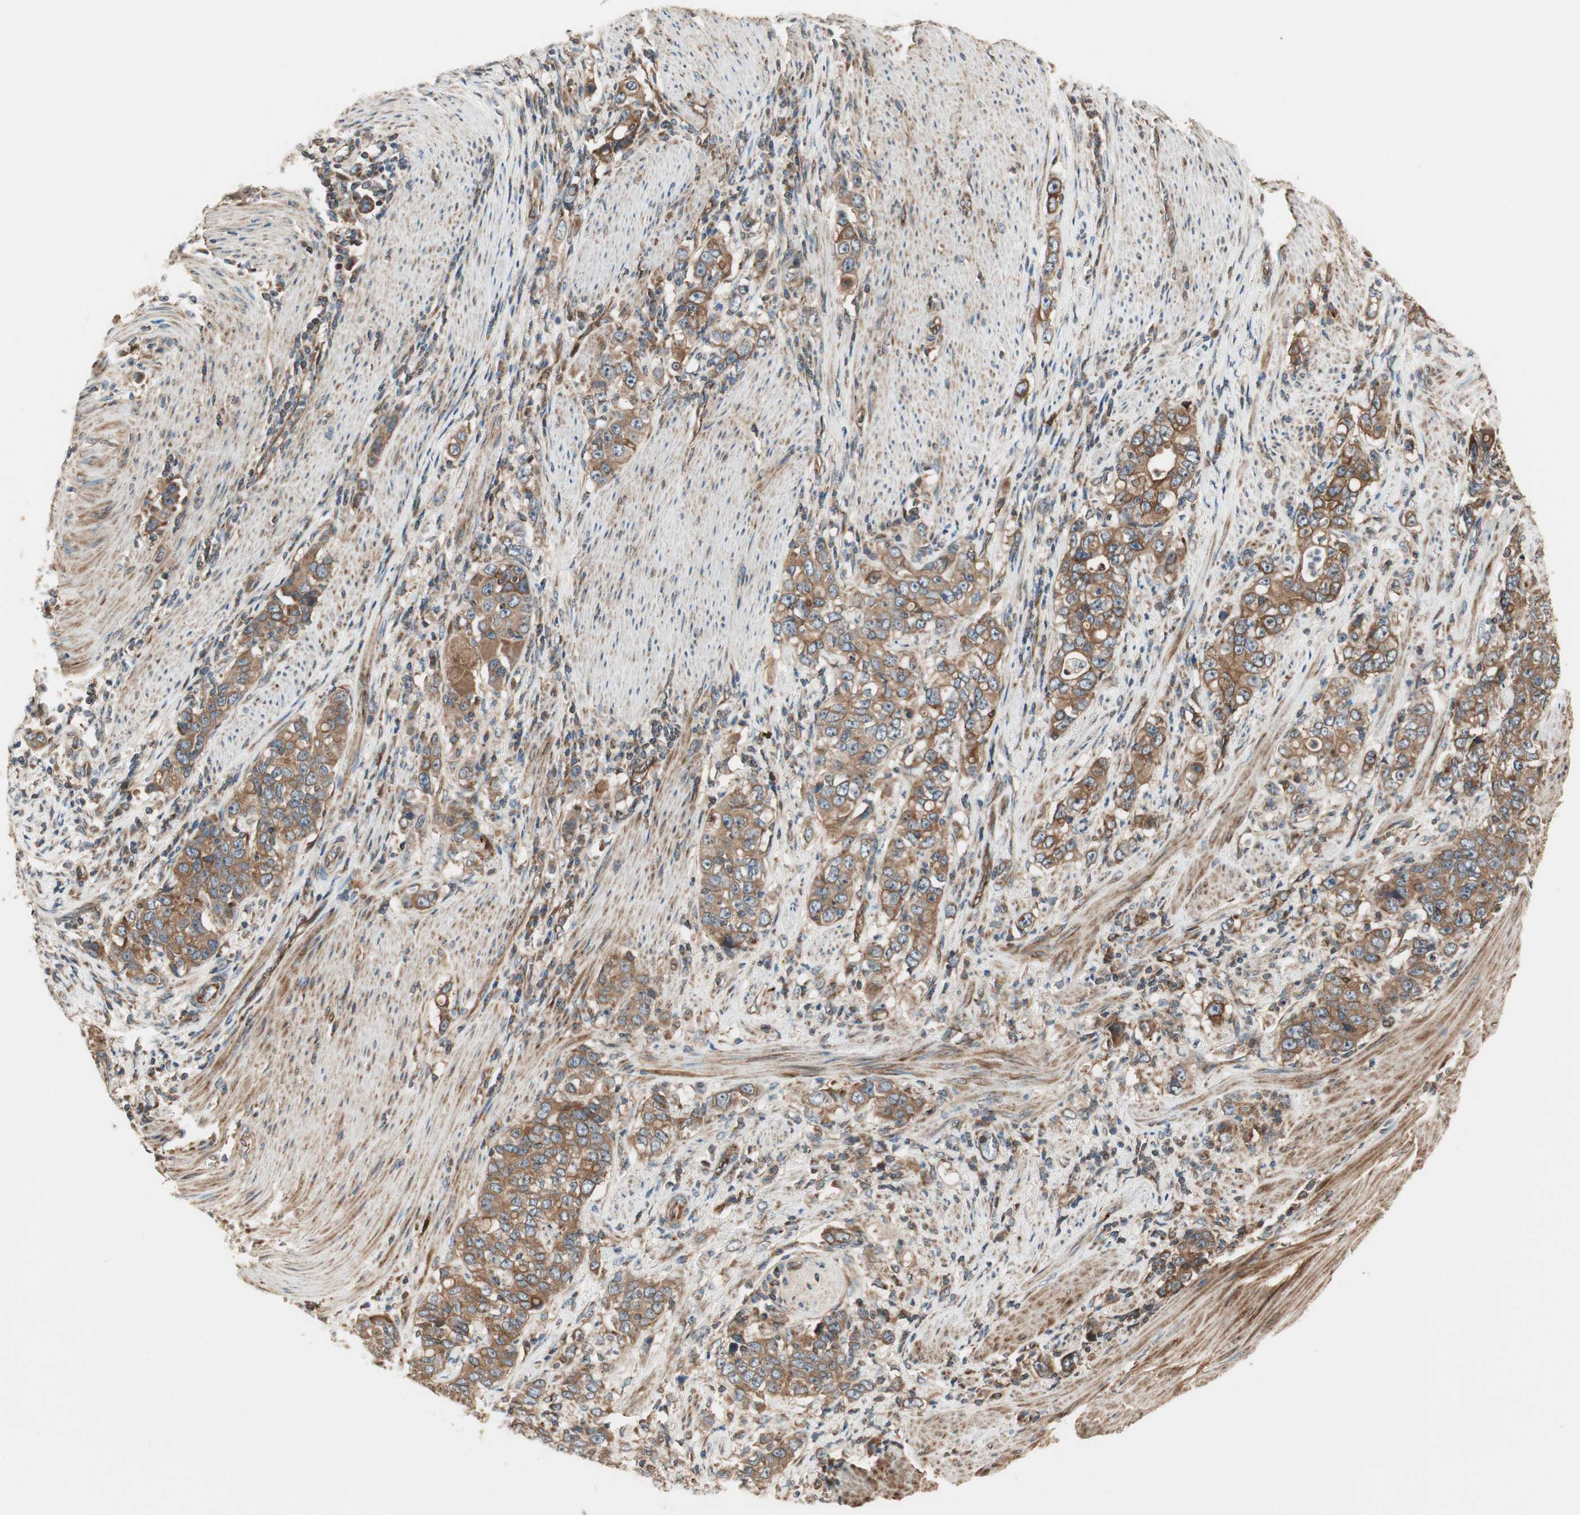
{"staining": {"intensity": "moderate", "quantity": ">75%", "location": "cytoplasmic/membranous"}, "tissue": "stomach cancer", "cell_type": "Tumor cells", "image_type": "cancer", "snomed": [{"axis": "morphology", "description": "Adenocarcinoma, NOS"}, {"axis": "topography", "description": "Stomach, lower"}], "caption": "Approximately >75% of tumor cells in human stomach adenocarcinoma reveal moderate cytoplasmic/membranous protein positivity as visualized by brown immunohistochemical staining.", "gene": "CTTNBP2NL", "patient": {"sex": "female", "age": 72}}